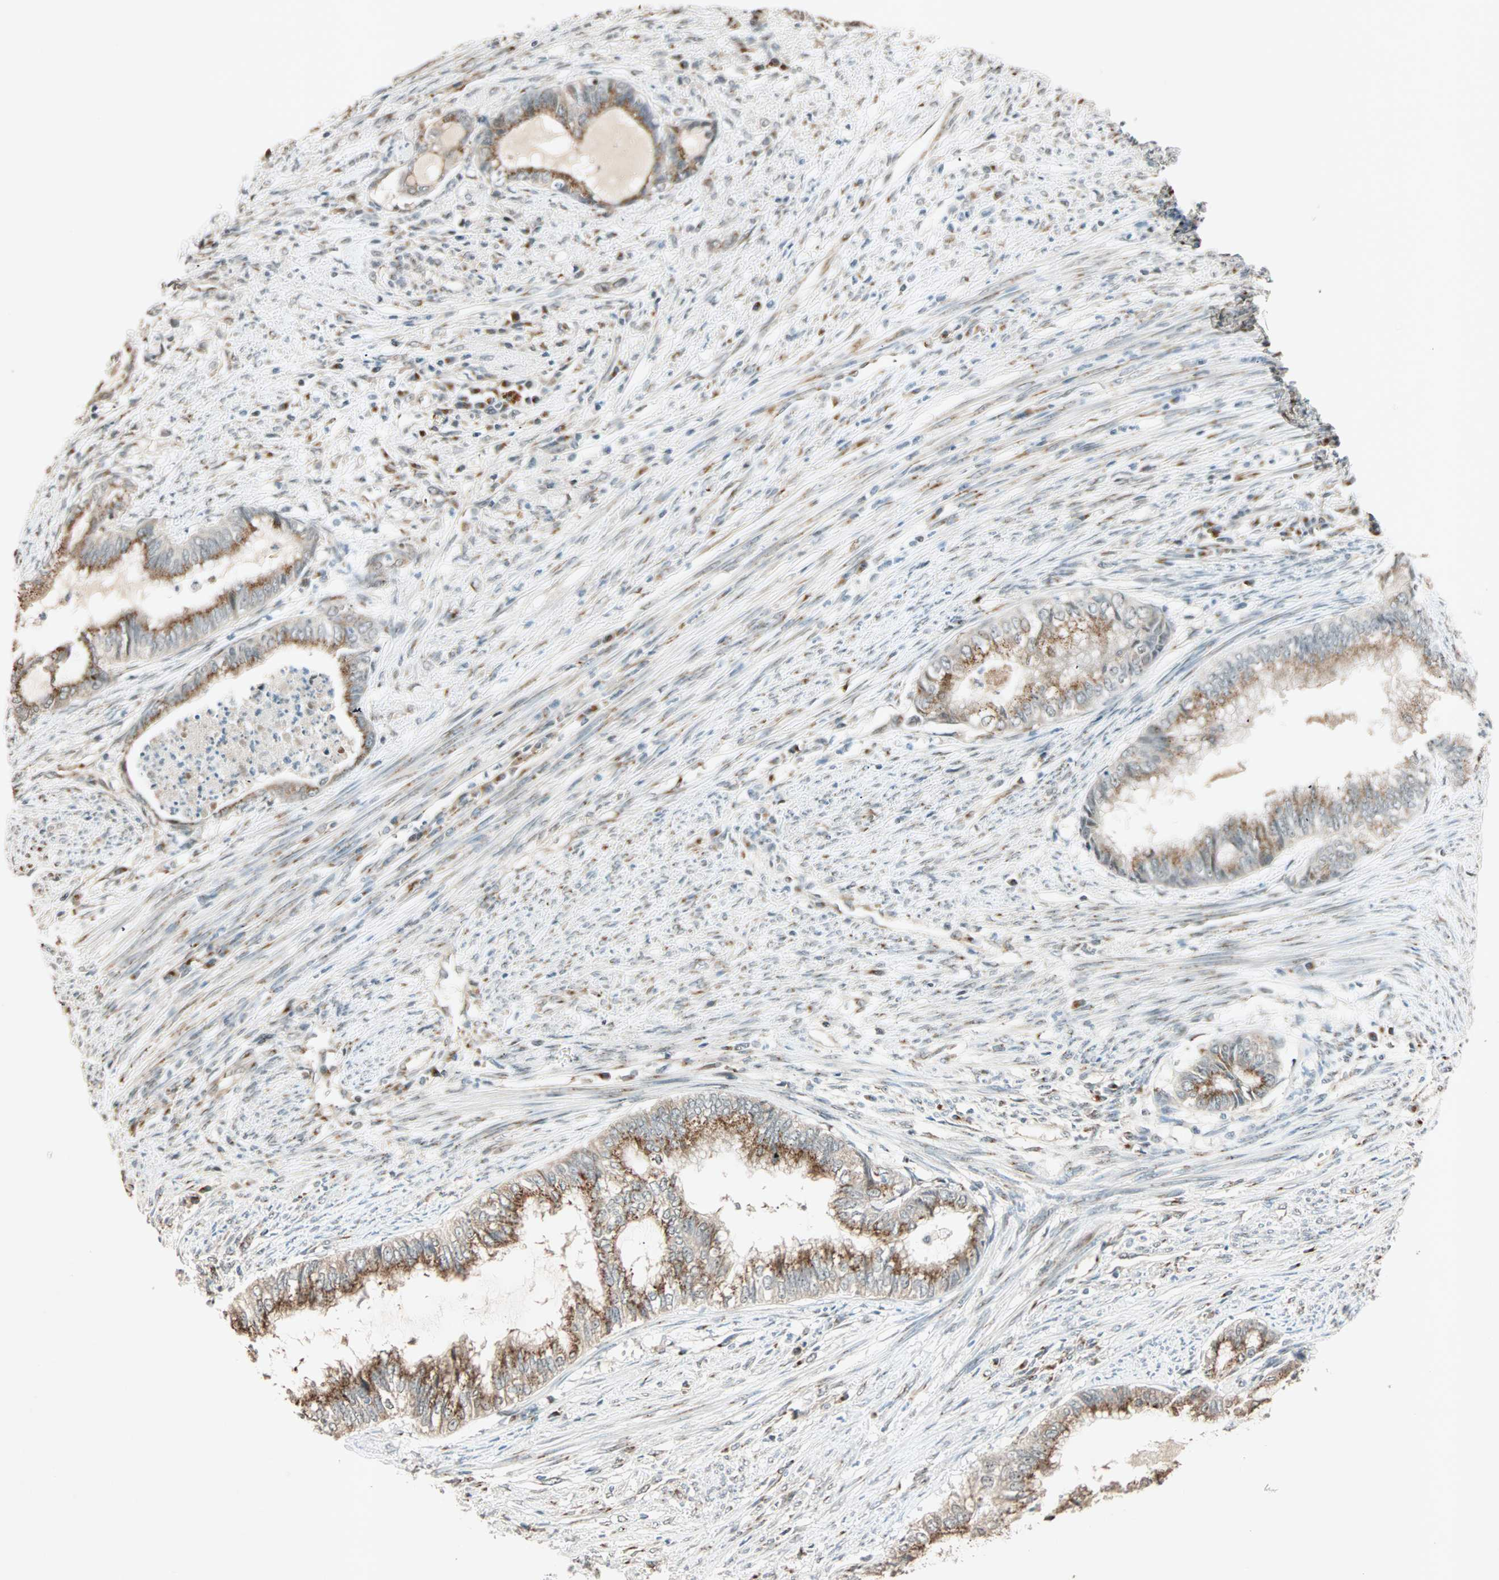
{"staining": {"intensity": "weak", "quantity": "25%-75%", "location": "nuclear"}, "tissue": "endometrial cancer", "cell_type": "Tumor cells", "image_type": "cancer", "snomed": [{"axis": "morphology", "description": "Adenocarcinoma, NOS"}, {"axis": "topography", "description": "Endometrium"}], "caption": "This is an image of immunohistochemistry staining of endometrial adenocarcinoma, which shows weak positivity in the nuclear of tumor cells.", "gene": "PRDM2", "patient": {"sex": "female", "age": 79}}